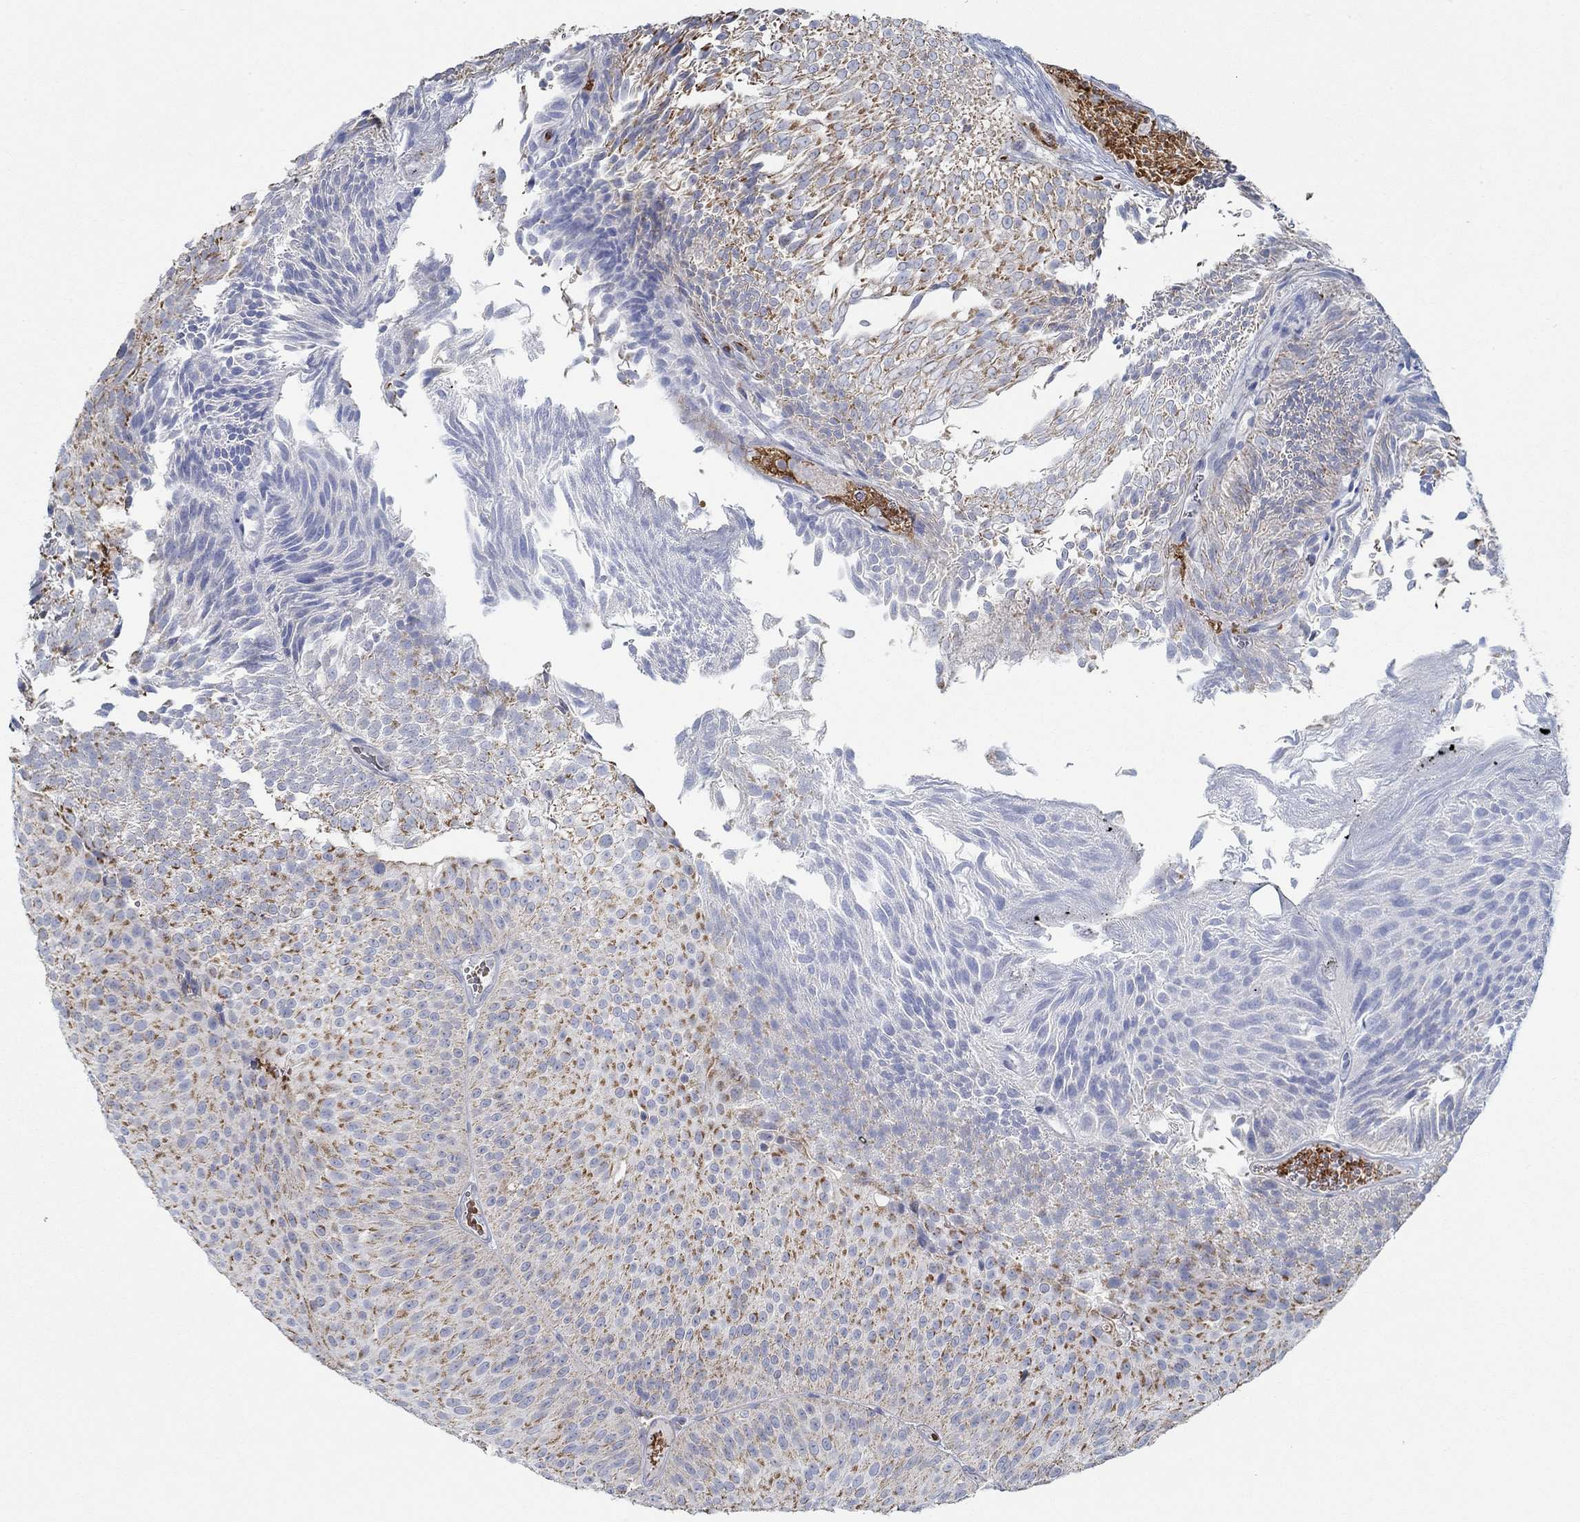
{"staining": {"intensity": "strong", "quantity": "25%-75%", "location": "cytoplasmic/membranous"}, "tissue": "urothelial cancer", "cell_type": "Tumor cells", "image_type": "cancer", "snomed": [{"axis": "morphology", "description": "Urothelial carcinoma, Low grade"}, {"axis": "topography", "description": "Urinary bladder"}], "caption": "Protein staining shows strong cytoplasmic/membranous expression in about 25%-75% of tumor cells in urothelial carcinoma (low-grade).", "gene": "GLOD5", "patient": {"sex": "male", "age": 65}}